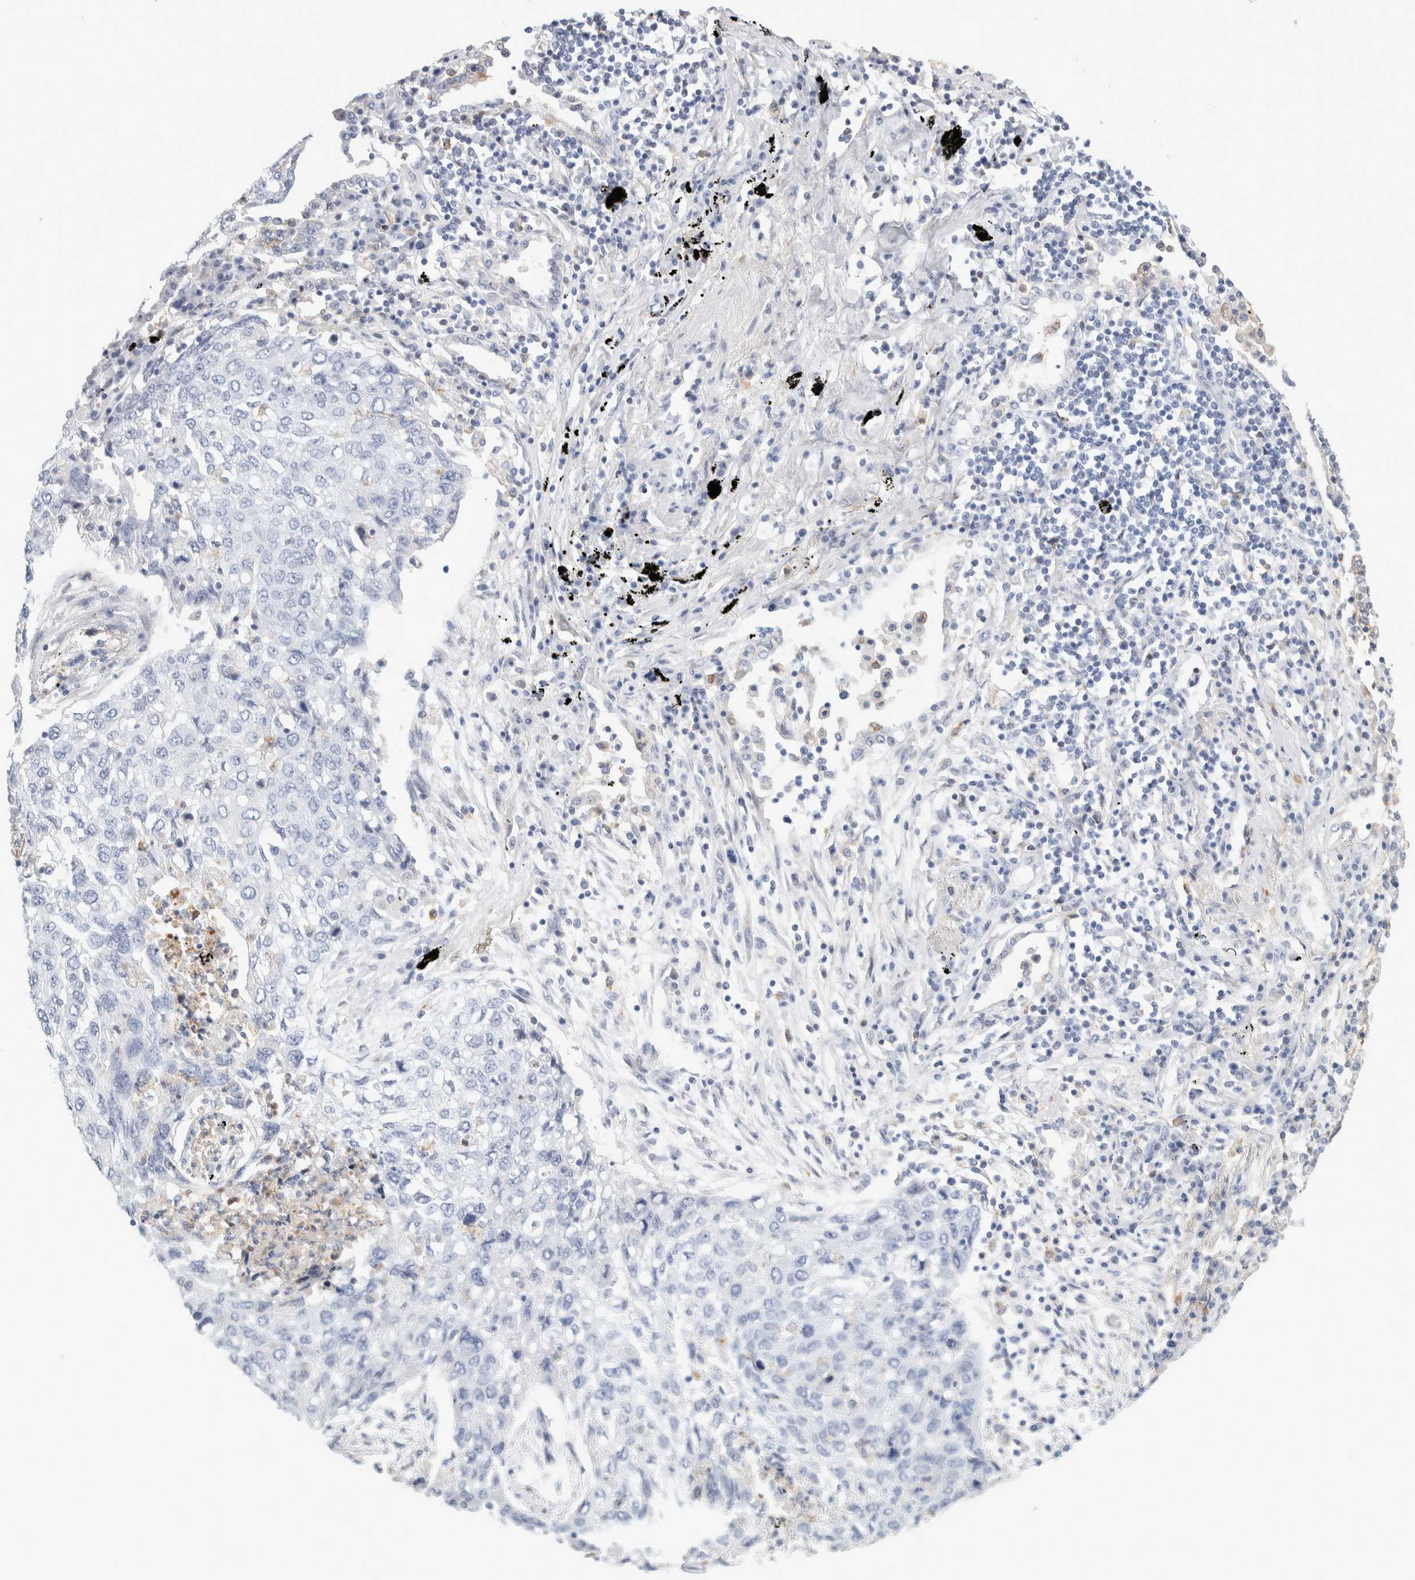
{"staining": {"intensity": "negative", "quantity": "none", "location": "none"}, "tissue": "lung cancer", "cell_type": "Tumor cells", "image_type": "cancer", "snomed": [{"axis": "morphology", "description": "Squamous cell carcinoma, NOS"}, {"axis": "topography", "description": "Lung"}], "caption": "Tumor cells show no significant protein expression in lung squamous cell carcinoma. (Stains: DAB (3,3'-diaminobenzidine) immunohistochemistry with hematoxylin counter stain, Microscopy: brightfield microscopy at high magnification).", "gene": "P2RY2", "patient": {"sex": "female", "age": 63}}